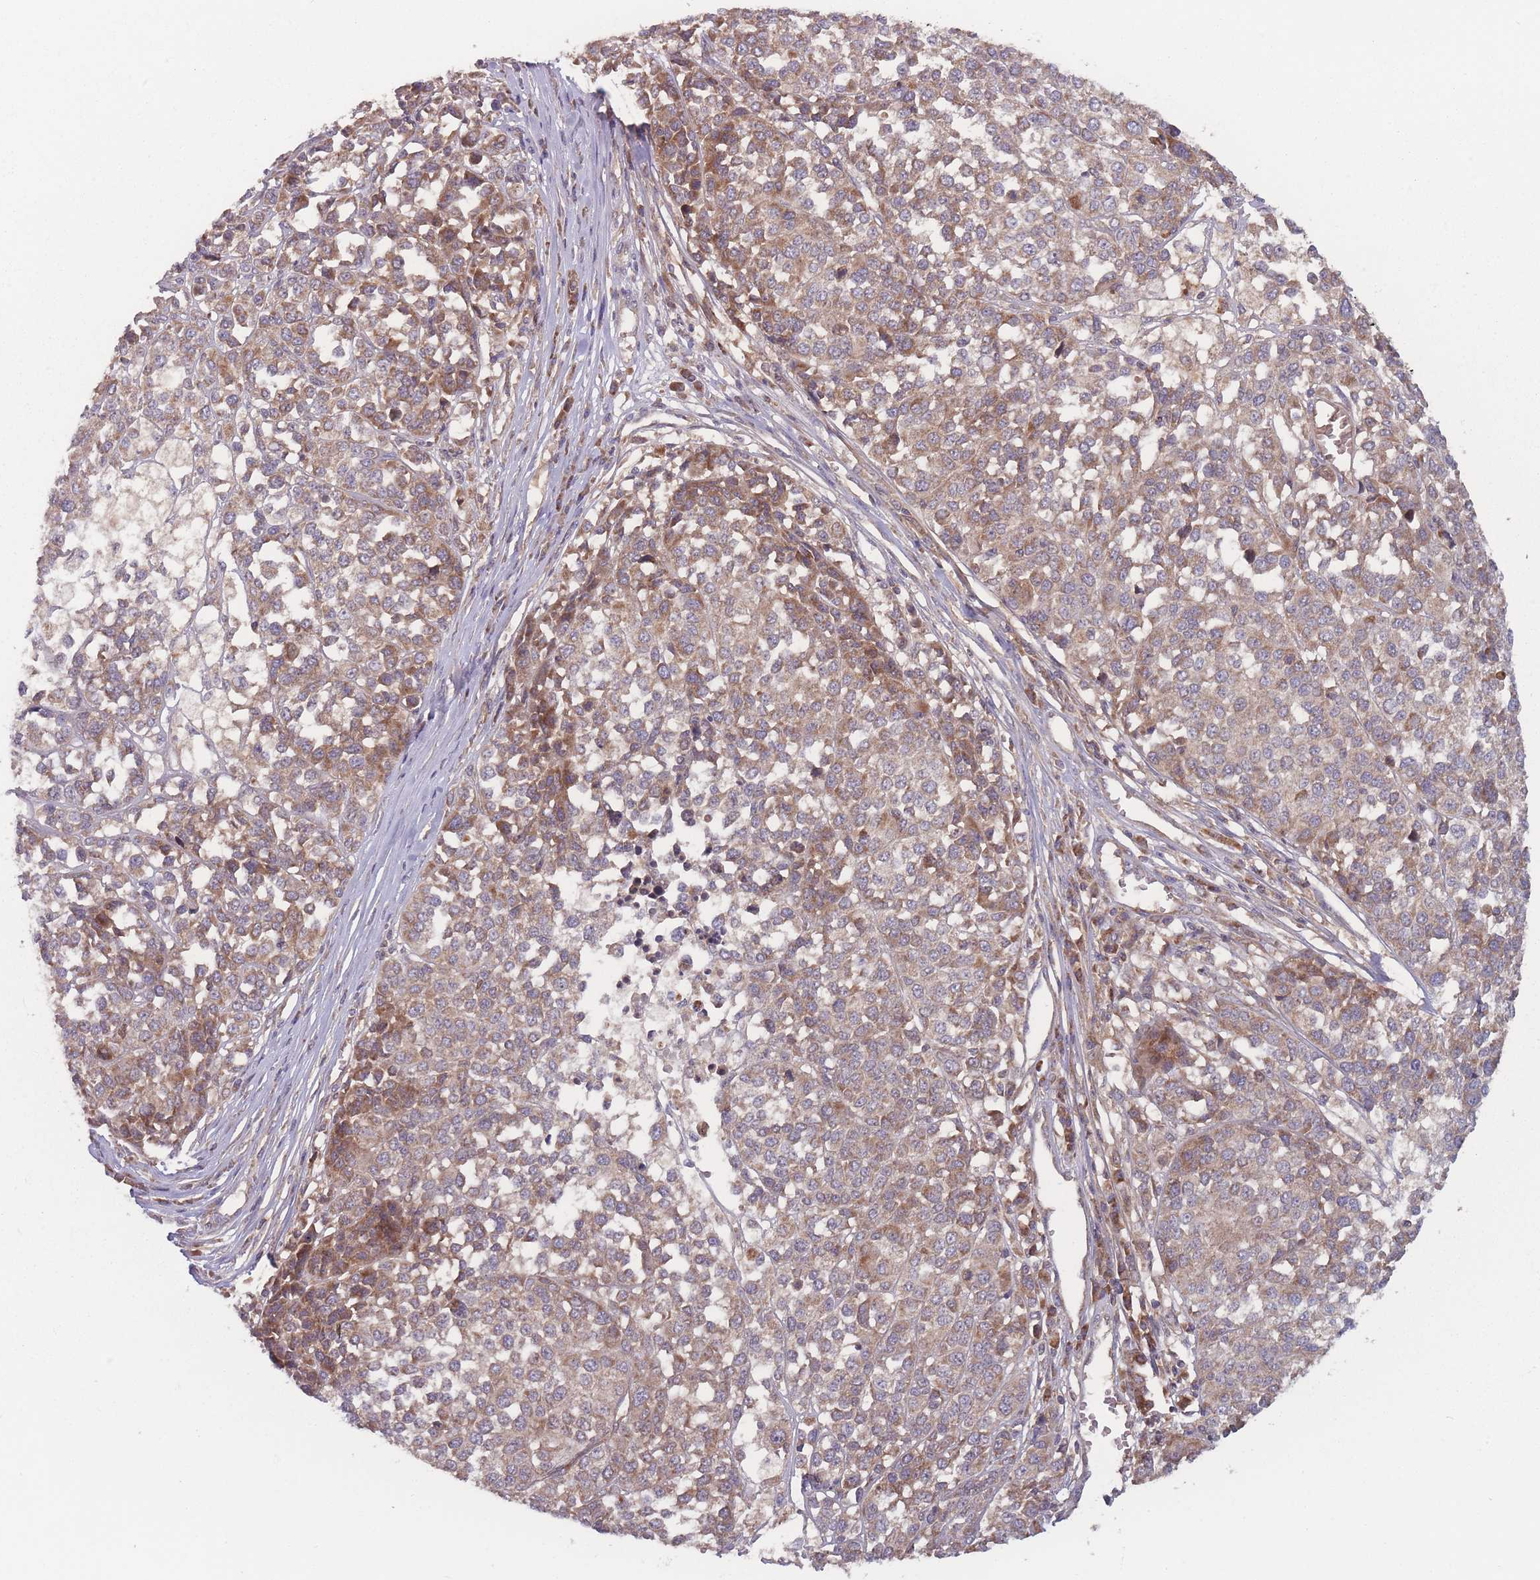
{"staining": {"intensity": "weak", "quantity": ">75%", "location": "cytoplasmic/membranous"}, "tissue": "melanoma", "cell_type": "Tumor cells", "image_type": "cancer", "snomed": [{"axis": "morphology", "description": "Malignant melanoma, Metastatic site"}, {"axis": "topography", "description": "Lymph node"}], "caption": "A brown stain highlights weak cytoplasmic/membranous positivity of a protein in malignant melanoma (metastatic site) tumor cells.", "gene": "ATP5MG", "patient": {"sex": "male", "age": 44}}